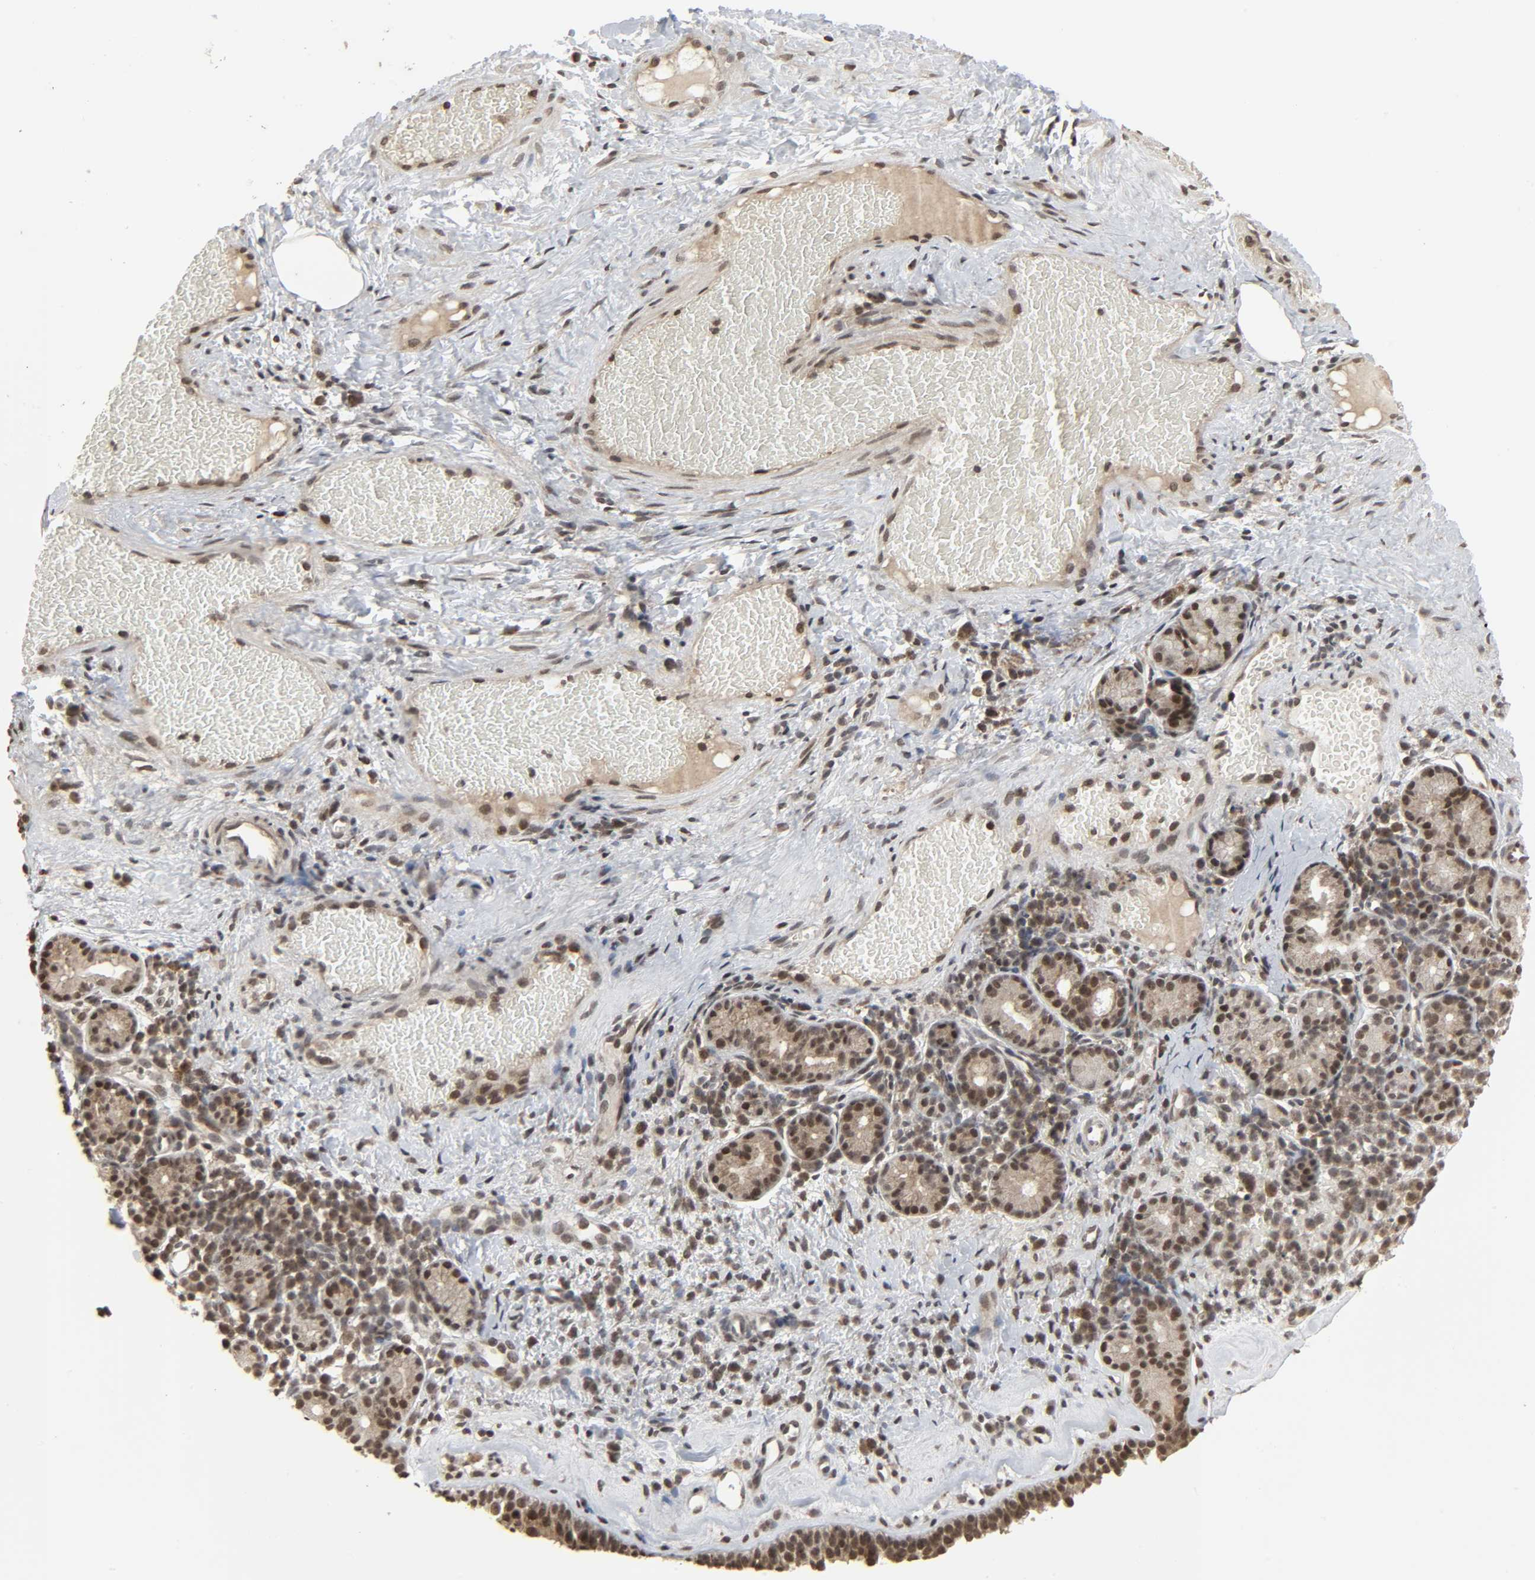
{"staining": {"intensity": "moderate", "quantity": ">75%", "location": "nuclear"}, "tissue": "nasopharynx", "cell_type": "Respiratory epithelial cells", "image_type": "normal", "snomed": [{"axis": "morphology", "description": "Normal tissue, NOS"}, {"axis": "morphology", "description": "Inflammation, NOS"}, {"axis": "topography", "description": "Nasopharynx"}], "caption": "Nasopharynx stained for a protein displays moderate nuclear positivity in respiratory epithelial cells. The protein of interest is shown in brown color, while the nuclei are stained blue.", "gene": "XRCC1", "patient": {"sex": "female", "age": 55}}